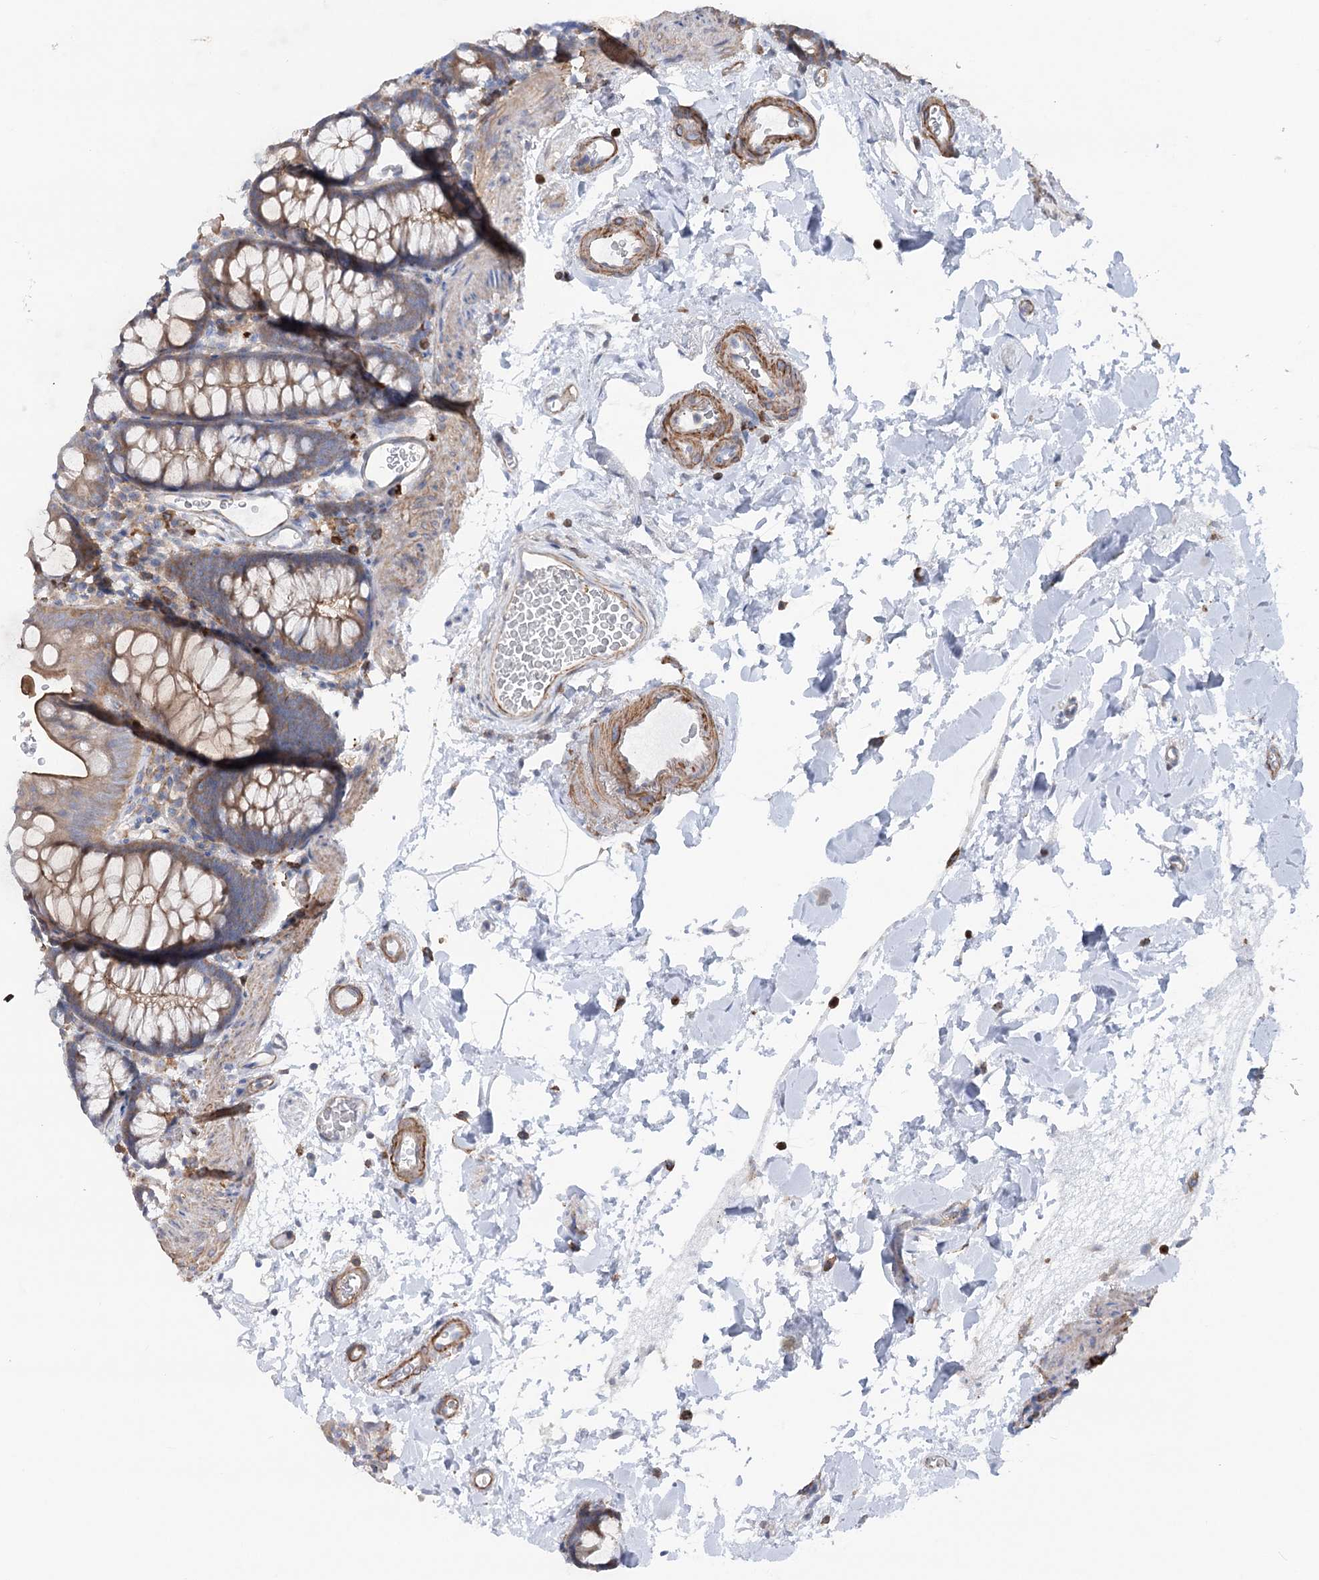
{"staining": {"intensity": "negative", "quantity": "none", "location": "none"}, "tissue": "colon", "cell_type": "Endothelial cells", "image_type": "normal", "snomed": [{"axis": "morphology", "description": "Normal tissue, NOS"}, {"axis": "topography", "description": "Colon"}], "caption": "Endothelial cells show no significant protein expression in benign colon. (DAB immunohistochemistry, high magnification).", "gene": "LARP1B", "patient": {"sex": "male", "age": 75}}